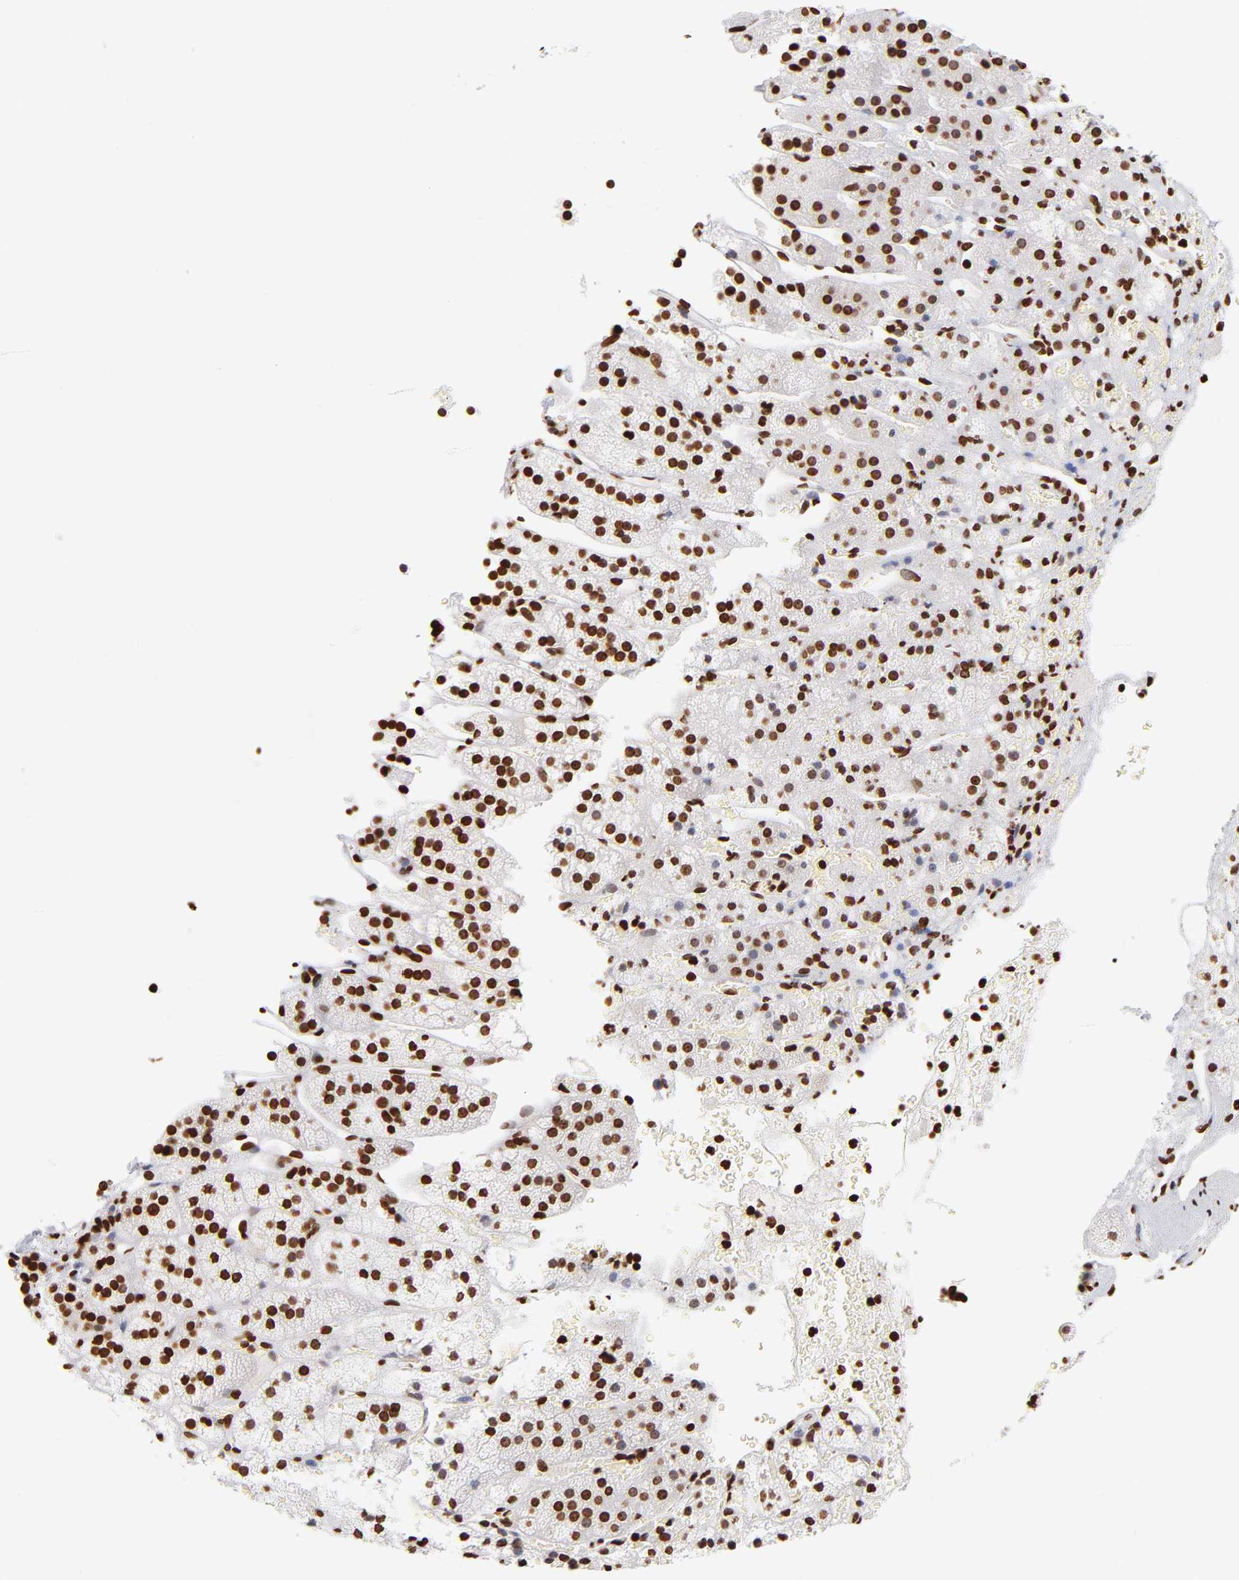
{"staining": {"intensity": "strong", "quantity": ">75%", "location": "nuclear"}, "tissue": "adrenal gland", "cell_type": "Glandular cells", "image_type": "normal", "snomed": [{"axis": "morphology", "description": "Normal tissue, NOS"}, {"axis": "topography", "description": "Adrenal gland"}], "caption": "Adrenal gland stained with immunohistochemistry (IHC) demonstrates strong nuclear staining in approximately >75% of glandular cells. (Stains: DAB in brown, nuclei in blue, Microscopy: brightfield microscopy at high magnification).", "gene": "RTL4", "patient": {"sex": "female", "age": 44}}